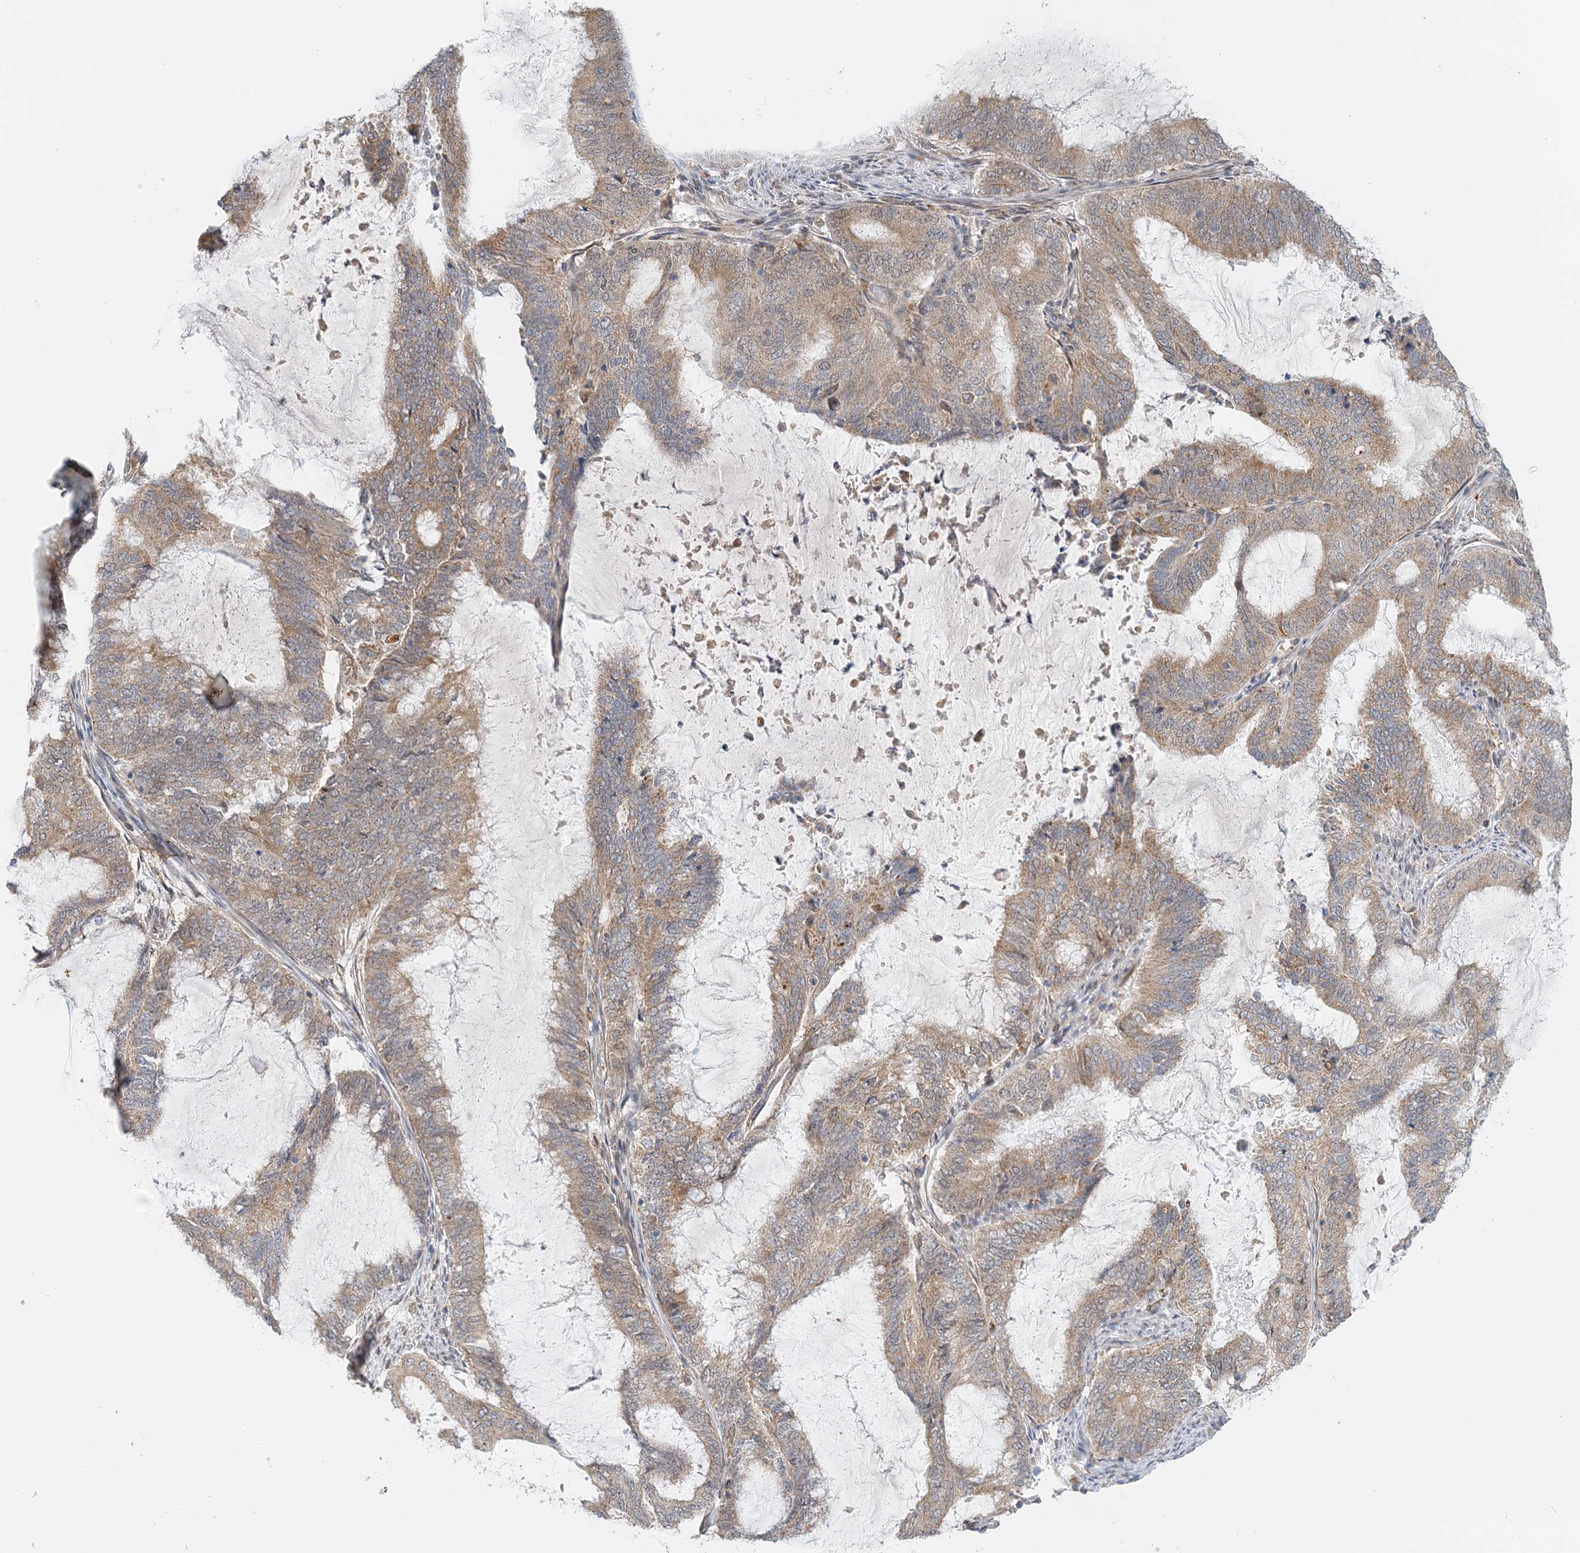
{"staining": {"intensity": "moderate", "quantity": ">75%", "location": "cytoplasmic/membranous"}, "tissue": "endometrial cancer", "cell_type": "Tumor cells", "image_type": "cancer", "snomed": [{"axis": "morphology", "description": "Adenocarcinoma, NOS"}, {"axis": "topography", "description": "Endometrium"}], "caption": "This is an image of immunohistochemistry (IHC) staining of adenocarcinoma (endometrial), which shows moderate positivity in the cytoplasmic/membranous of tumor cells.", "gene": "PCYOX1L", "patient": {"sex": "female", "age": 51}}